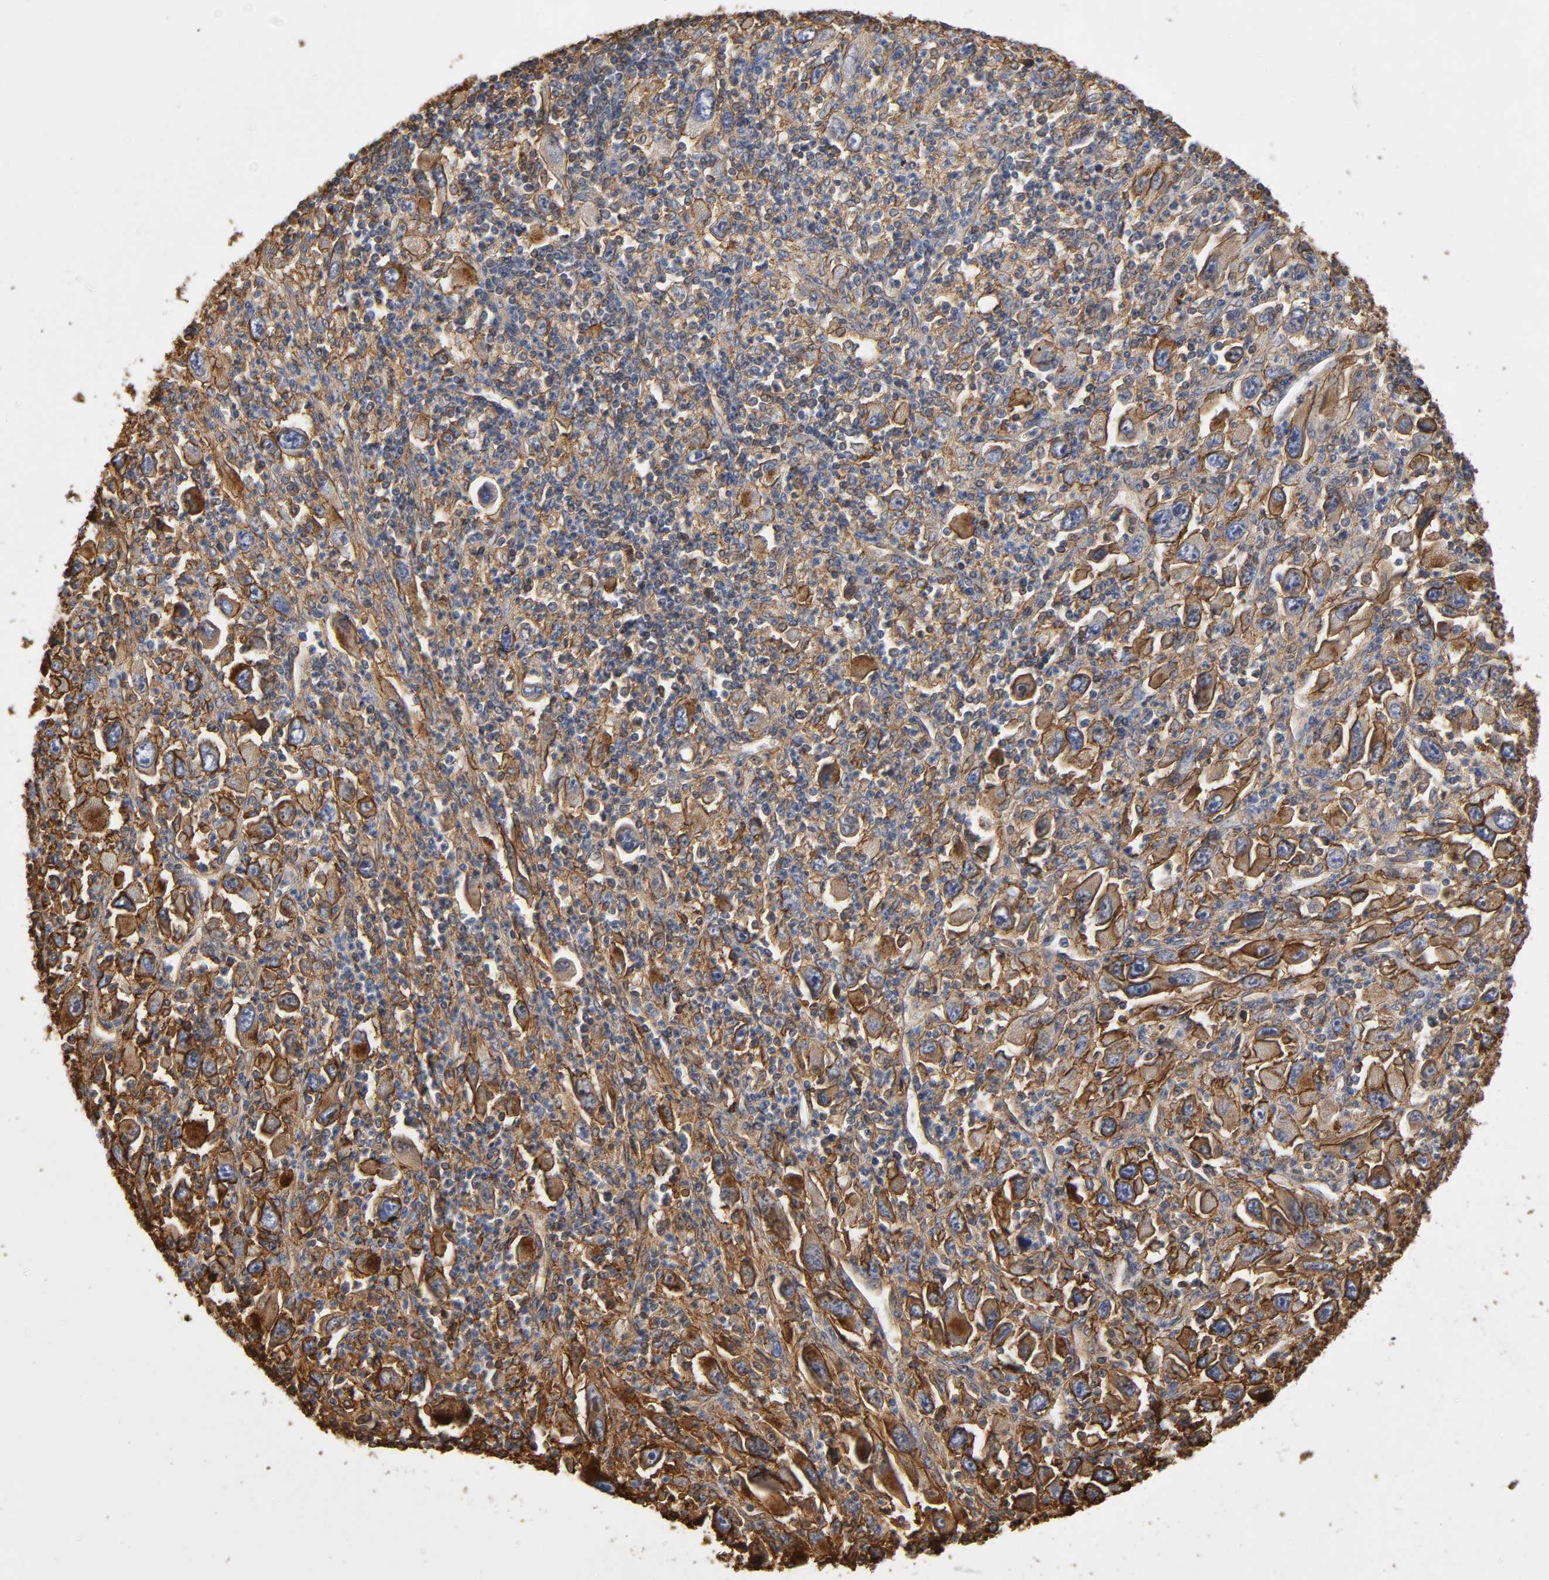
{"staining": {"intensity": "moderate", "quantity": ">75%", "location": "cytoplasmic/membranous"}, "tissue": "melanoma", "cell_type": "Tumor cells", "image_type": "cancer", "snomed": [{"axis": "morphology", "description": "Malignant melanoma, Metastatic site"}, {"axis": "topography", "description": "Skin"}], "caption": "Tumor cells demonstrate moderate cytoplasmic/membranous positivity in approximately >75% of cells in malignant melanoma (metastatic site).", "gene": "ANXA2", "patient": {"sex": "female", "age": 56}}